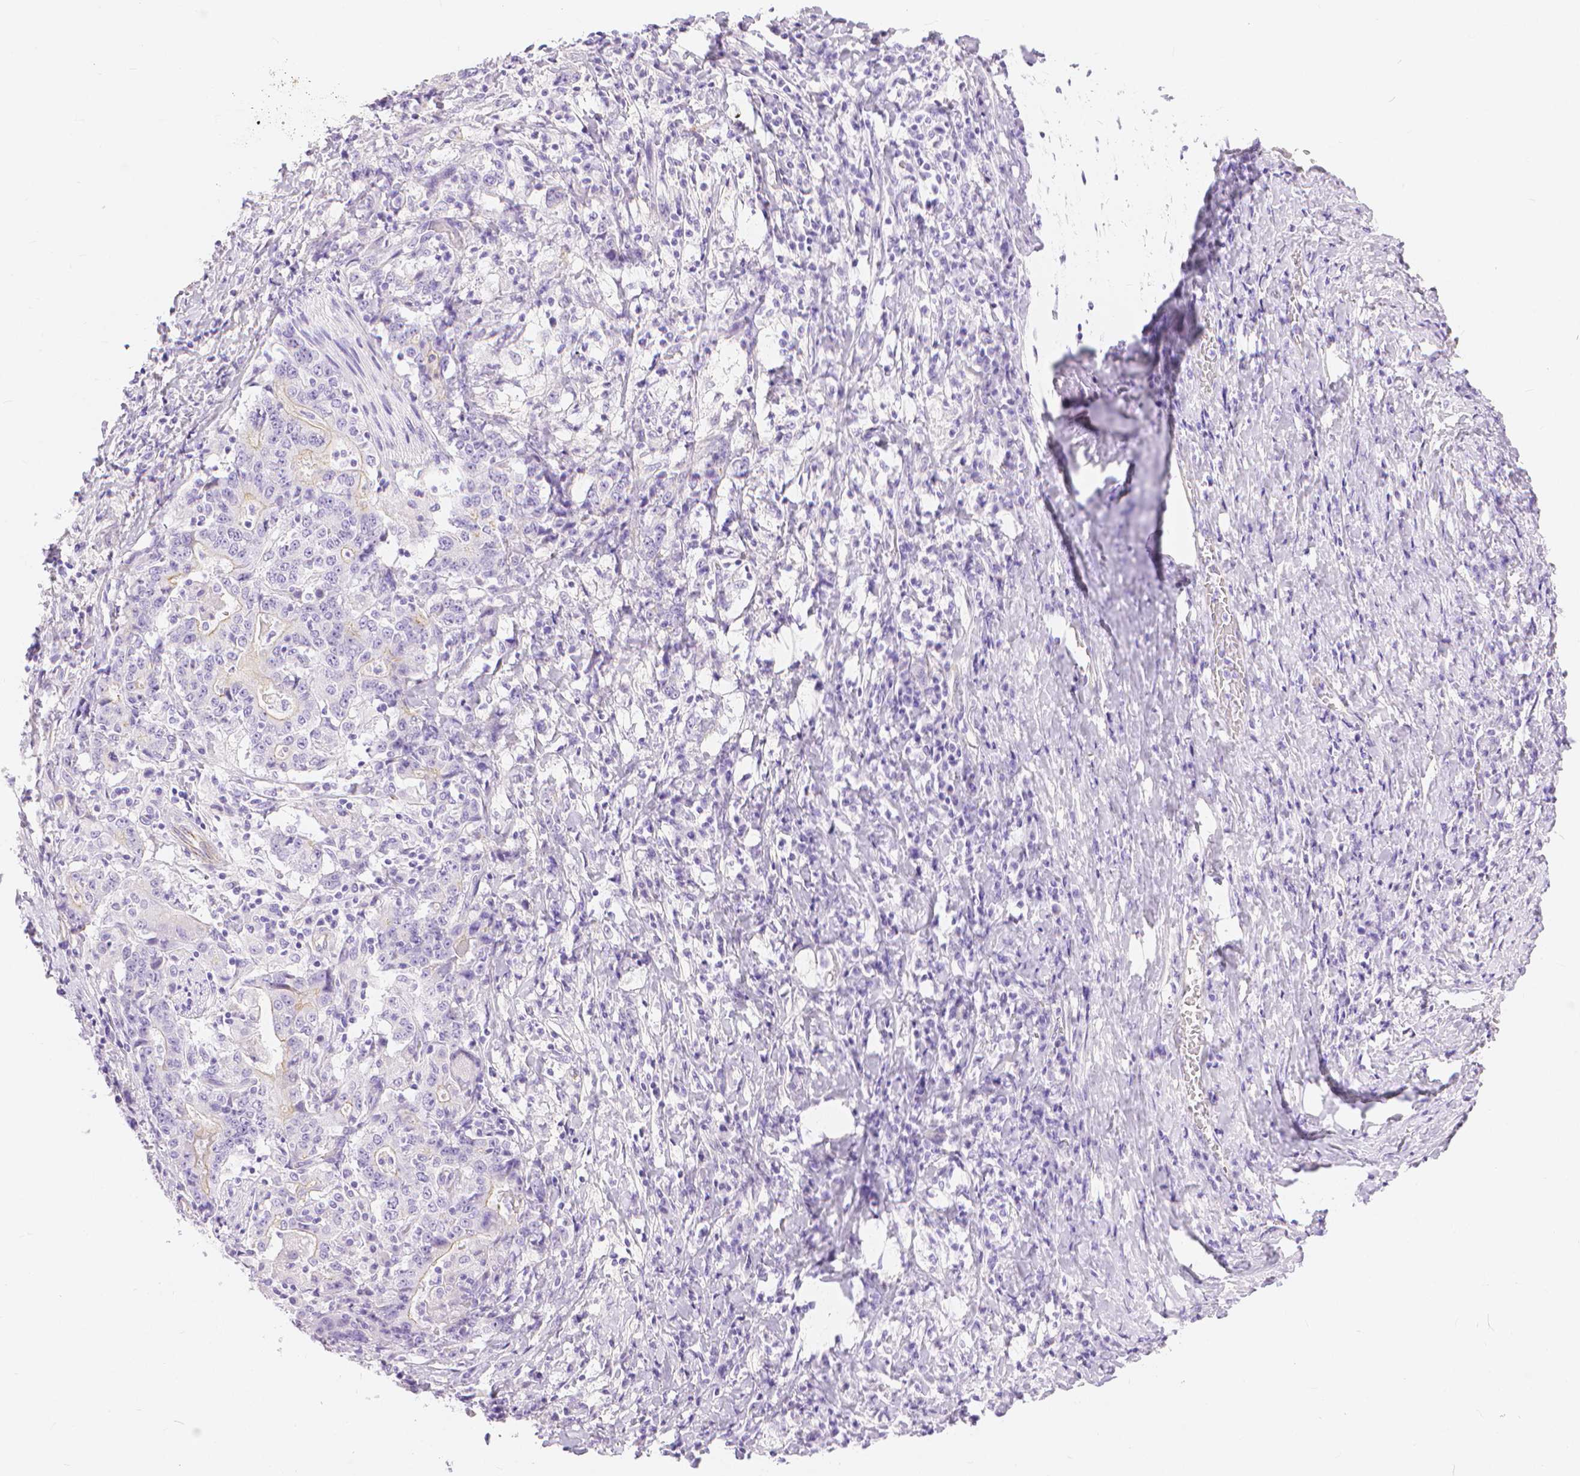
{"staining": {"intensity": "negative", "quantity": "none", "location": "none"}, "tissue": "stomach cancer", "cell_type": "Tumor cells", "image_type": "cancer", "snomed": [{"axis": "morphology", "description": "Normal tissue, NOS"}, {"axis": "morphology", "description": "Adenocarcinoma, NOS"}, {"axis": "topography", "description": "Stomach, upper"}, {"axis": "topography", "description": "Stomach"}], "caption": "The image shows no staining of tumor cells in stomach cancer (adenocarcinoma). (Stains: DAB immunohistochemistry with hematoxylin counter stain, Microscopy: brightfield microscopy at high magnification).", "gene": "SLC27A5", "patient": {"sex": "male", "age": 59}}